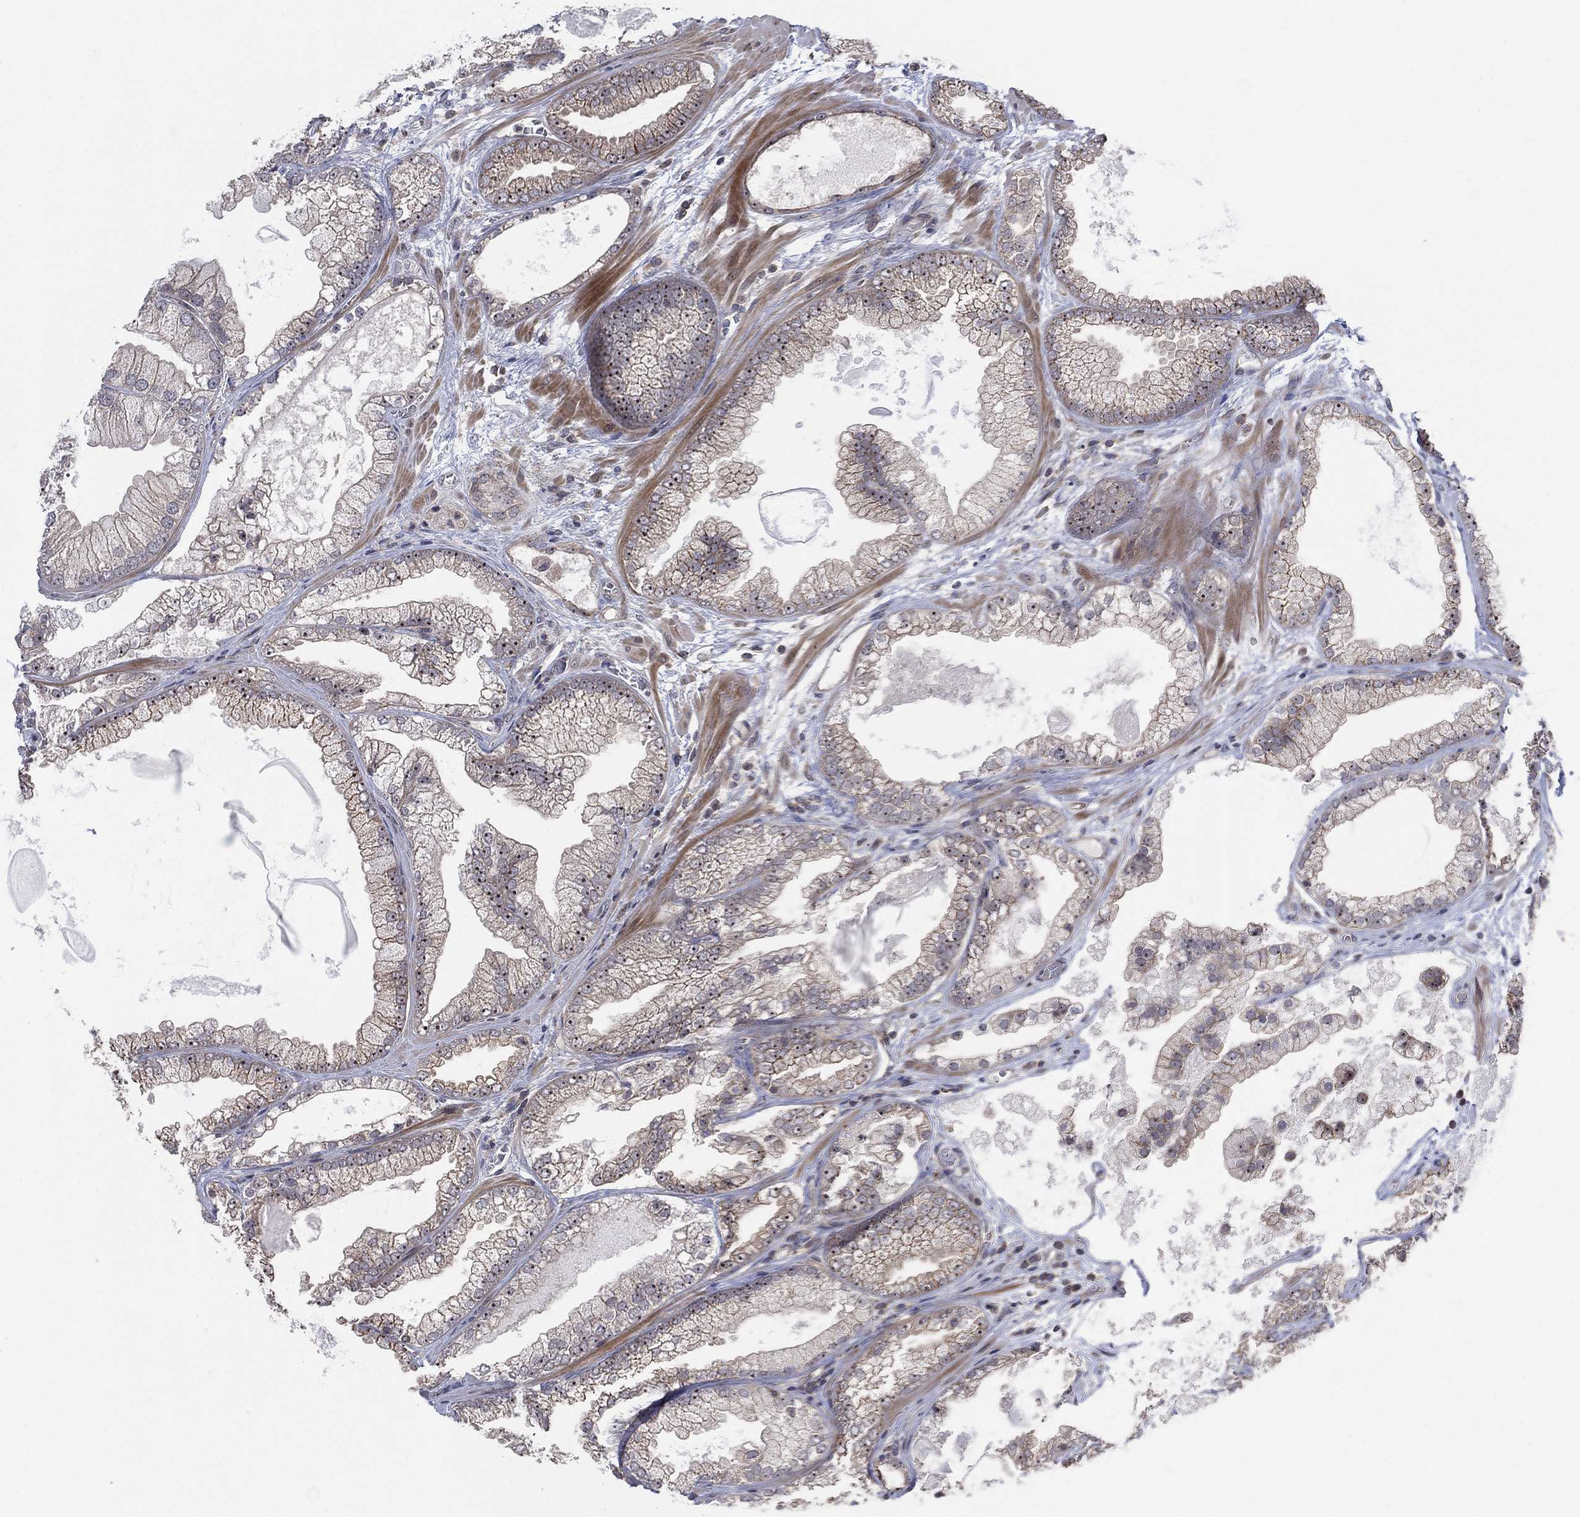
{"staining": {"intensity": "weak", "quantity": "25%-75%", "location": "nuclear"}, "tissue": "prostate cancer", "cell_type": "Tumor cells", "image_type": "cancer", "snomed": [{"axis": "morphology", "description": "Adenocarcinoma, Low grade"}, {"axis": "topography", "description": "Prostate"}], "caption": "High-magnification brightfield microscopy of prostate cancer stained with DAB (3,3'-diaminobenzidine) (brown) and counterstained with hematoxylin (blue). tumor cells exhibit weak nuclear positivity is identified in approximately25%-75% of cells.", "gene": "TMCO1", "patient": {"sex": "male", "age": 57}}